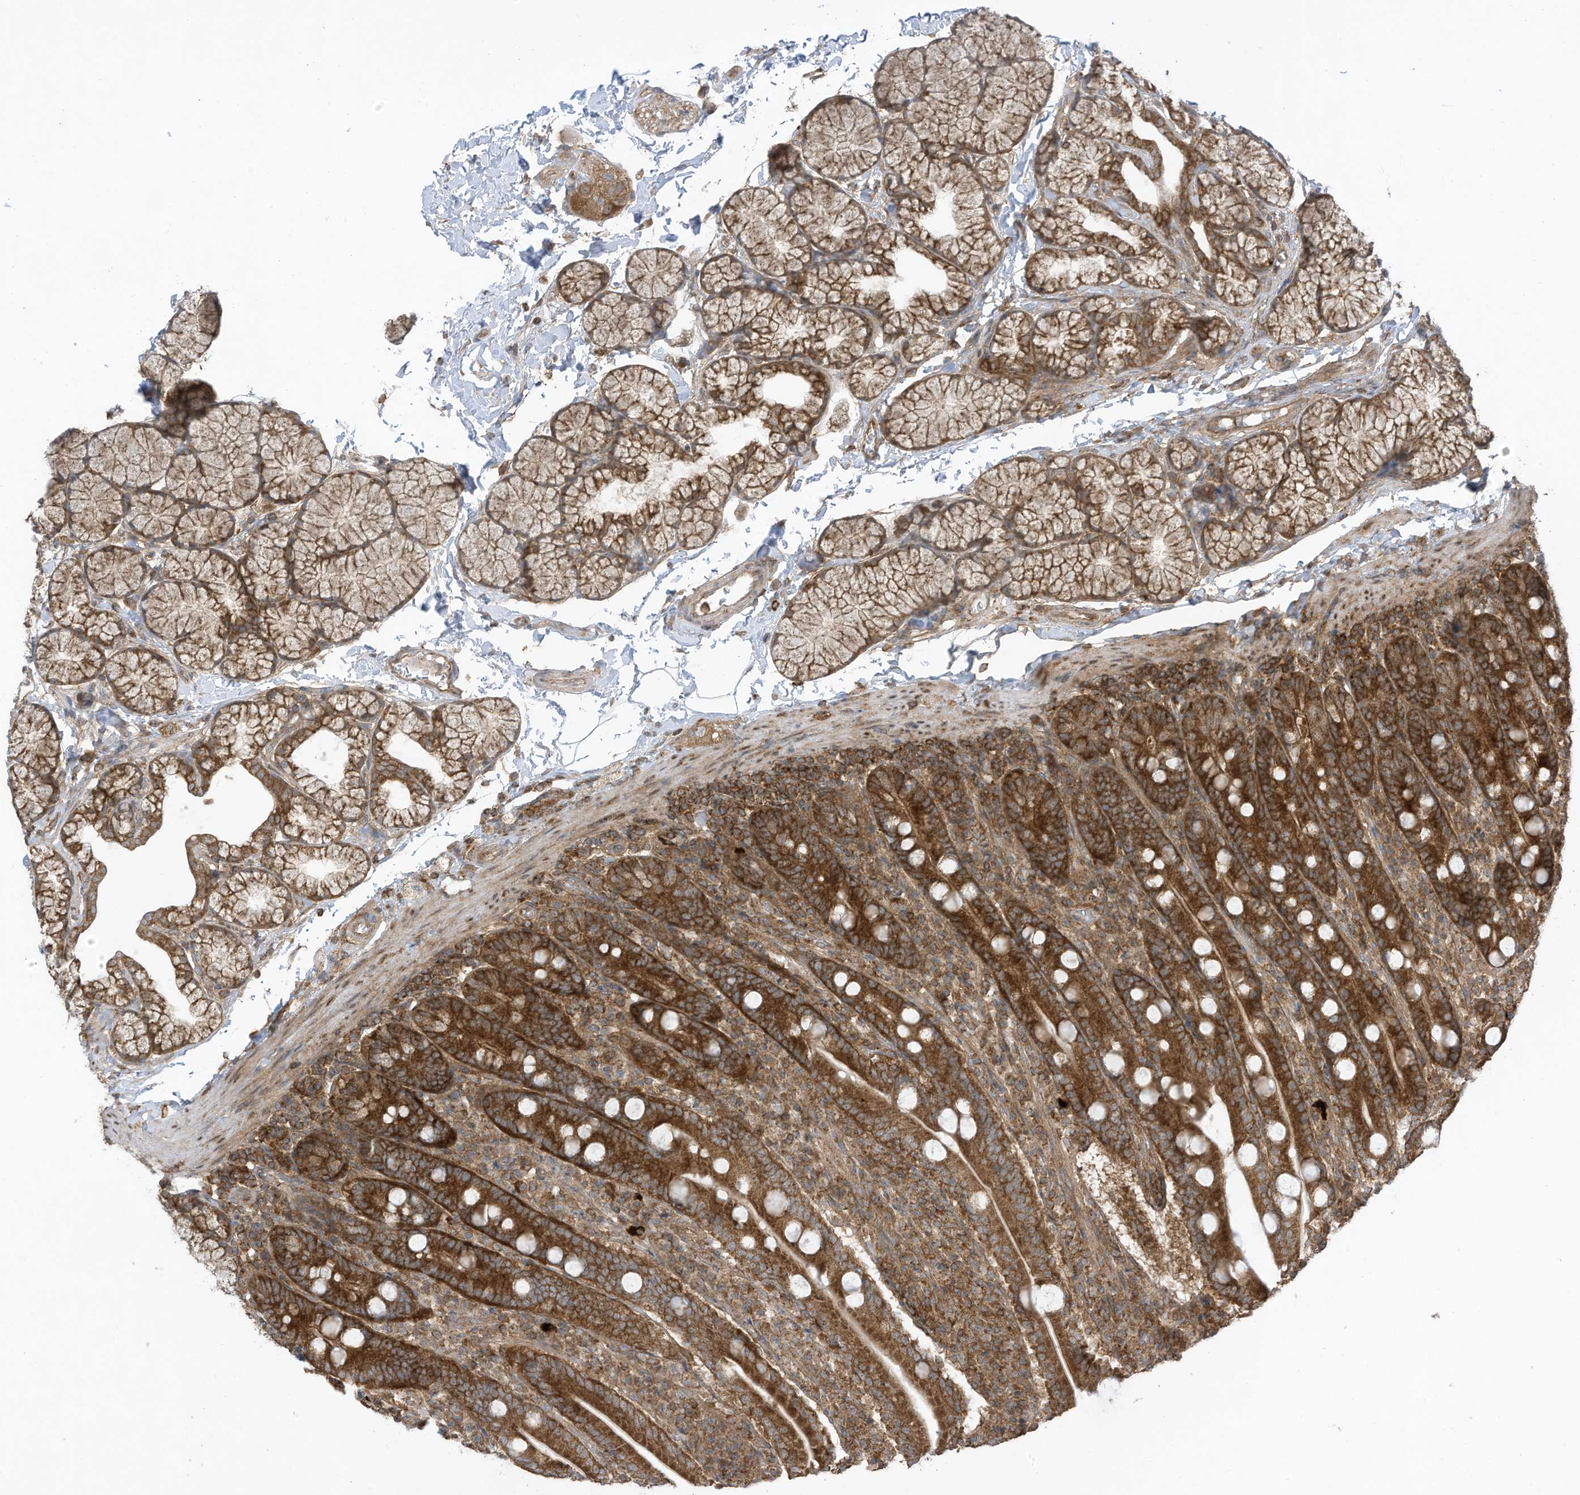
{"staining": {"intensity": "strong", "quantity": ">75%", "location": "cytoplasmic/membranous"}, "tissue": "duodenum", "cell_type": "Glandular cells", "image_type": "normal", "snomed": [{"axis": "morphology", "description": "Normal tissue, NOS"}, {"axis": "topography", "description": "Duodenum"}], "caption": "A brown stain labels strong cytoplasmic/membranous positivity of a protein in glandular cells of normal duodenum. (IHC, brightfield microscopy, high magnification).", "gene": "REPS1", "patient": {"sex": "male", "age": 35}}